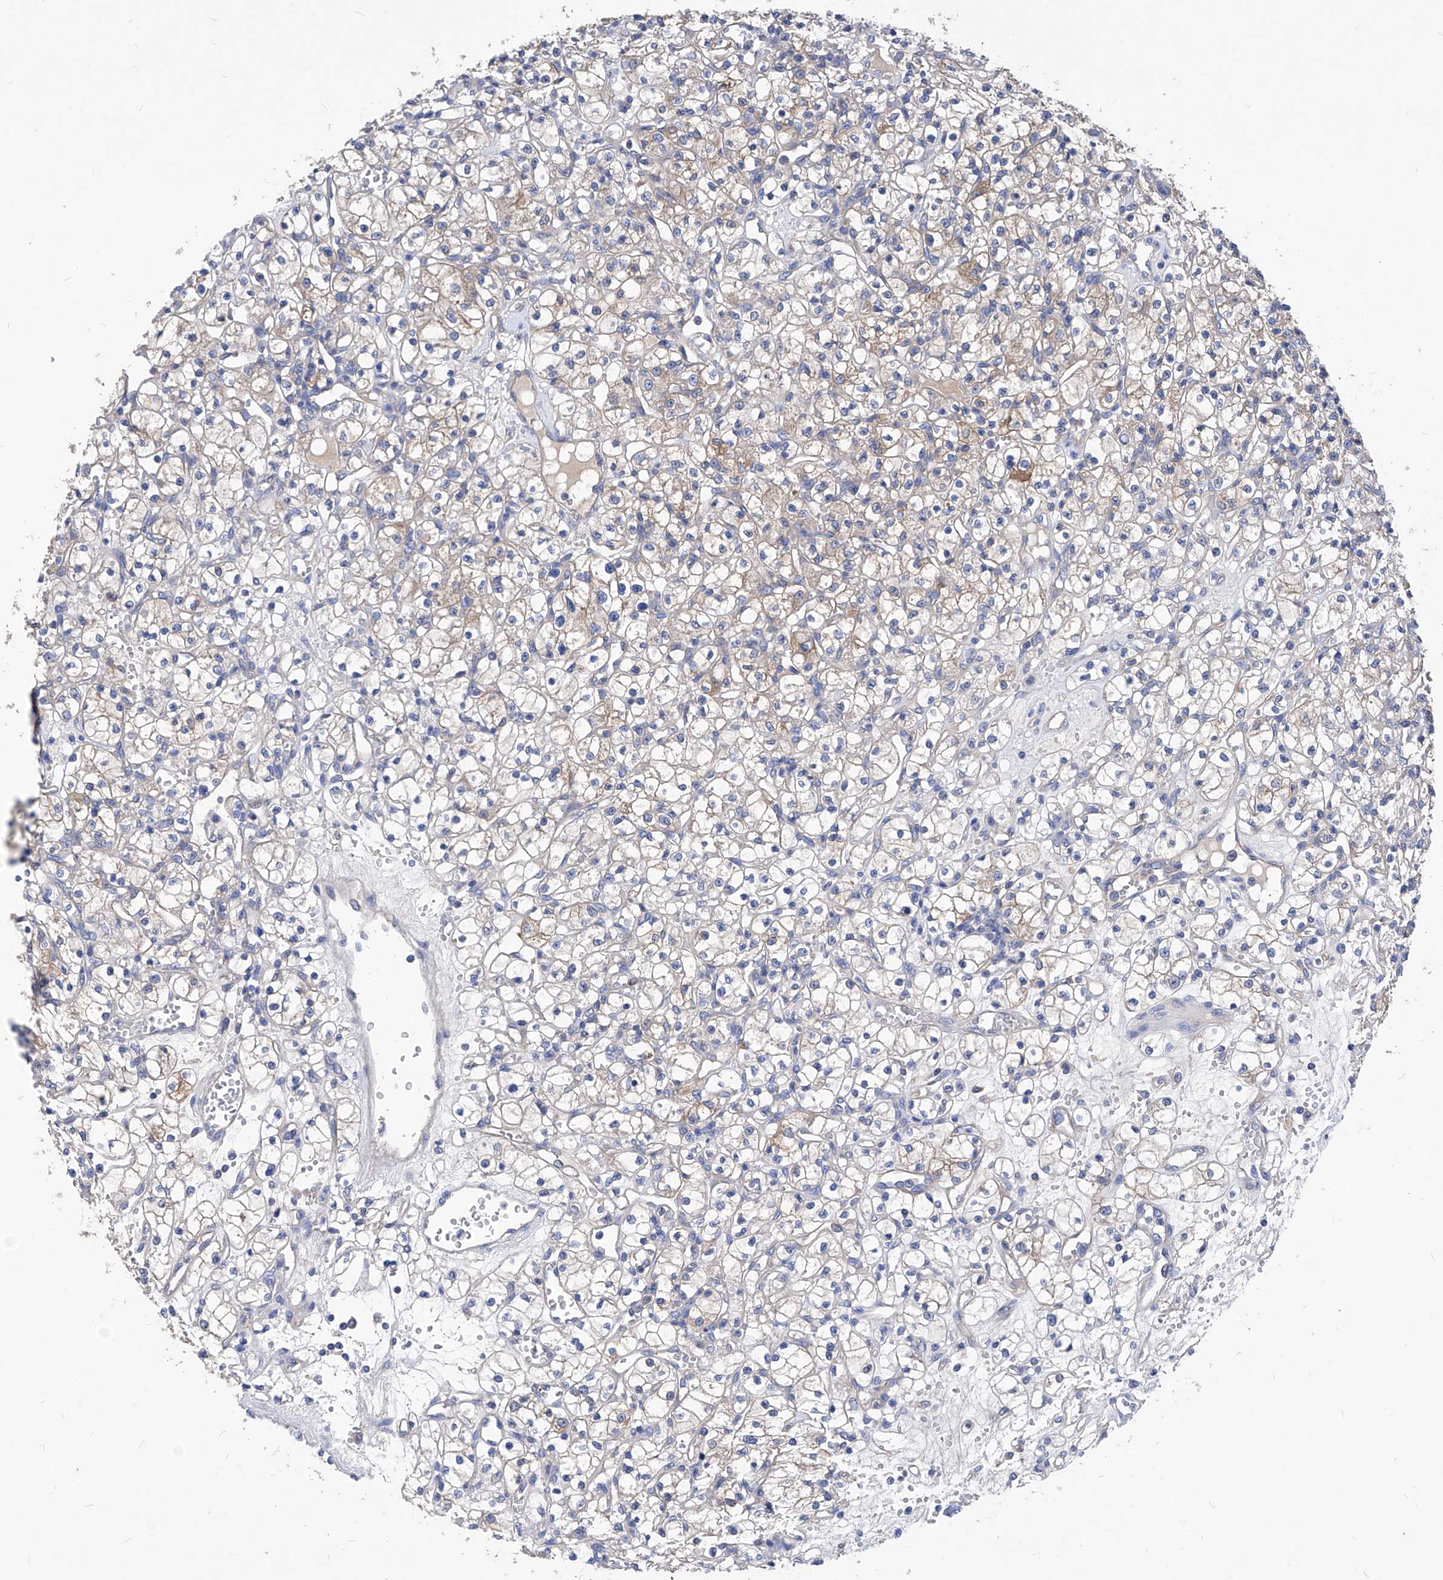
{"staining": {"intensity": "weak", "quantity": "25%-75%", "location": "cytoplasmic/membranous"}, "tissue": "renal cancer", "cell_type": "Tumor cells", "image_type": "cancer", "snomed": [{"axis": "morphology", "description": "Adenocarcinoma, NOS"}, {"axis": "topography", "description": "Kidney"}], "caption": "DAB (3,3'-diaminobenzidine) immunohistochemical staining of human adenocarcinoma (renal) shows weak cytoplasmic/membranous protein expression in approximately 25%-75% of tumor cells.", "gene": "XPNPEP1", "patient": {"sex": "female", "age": 59}}